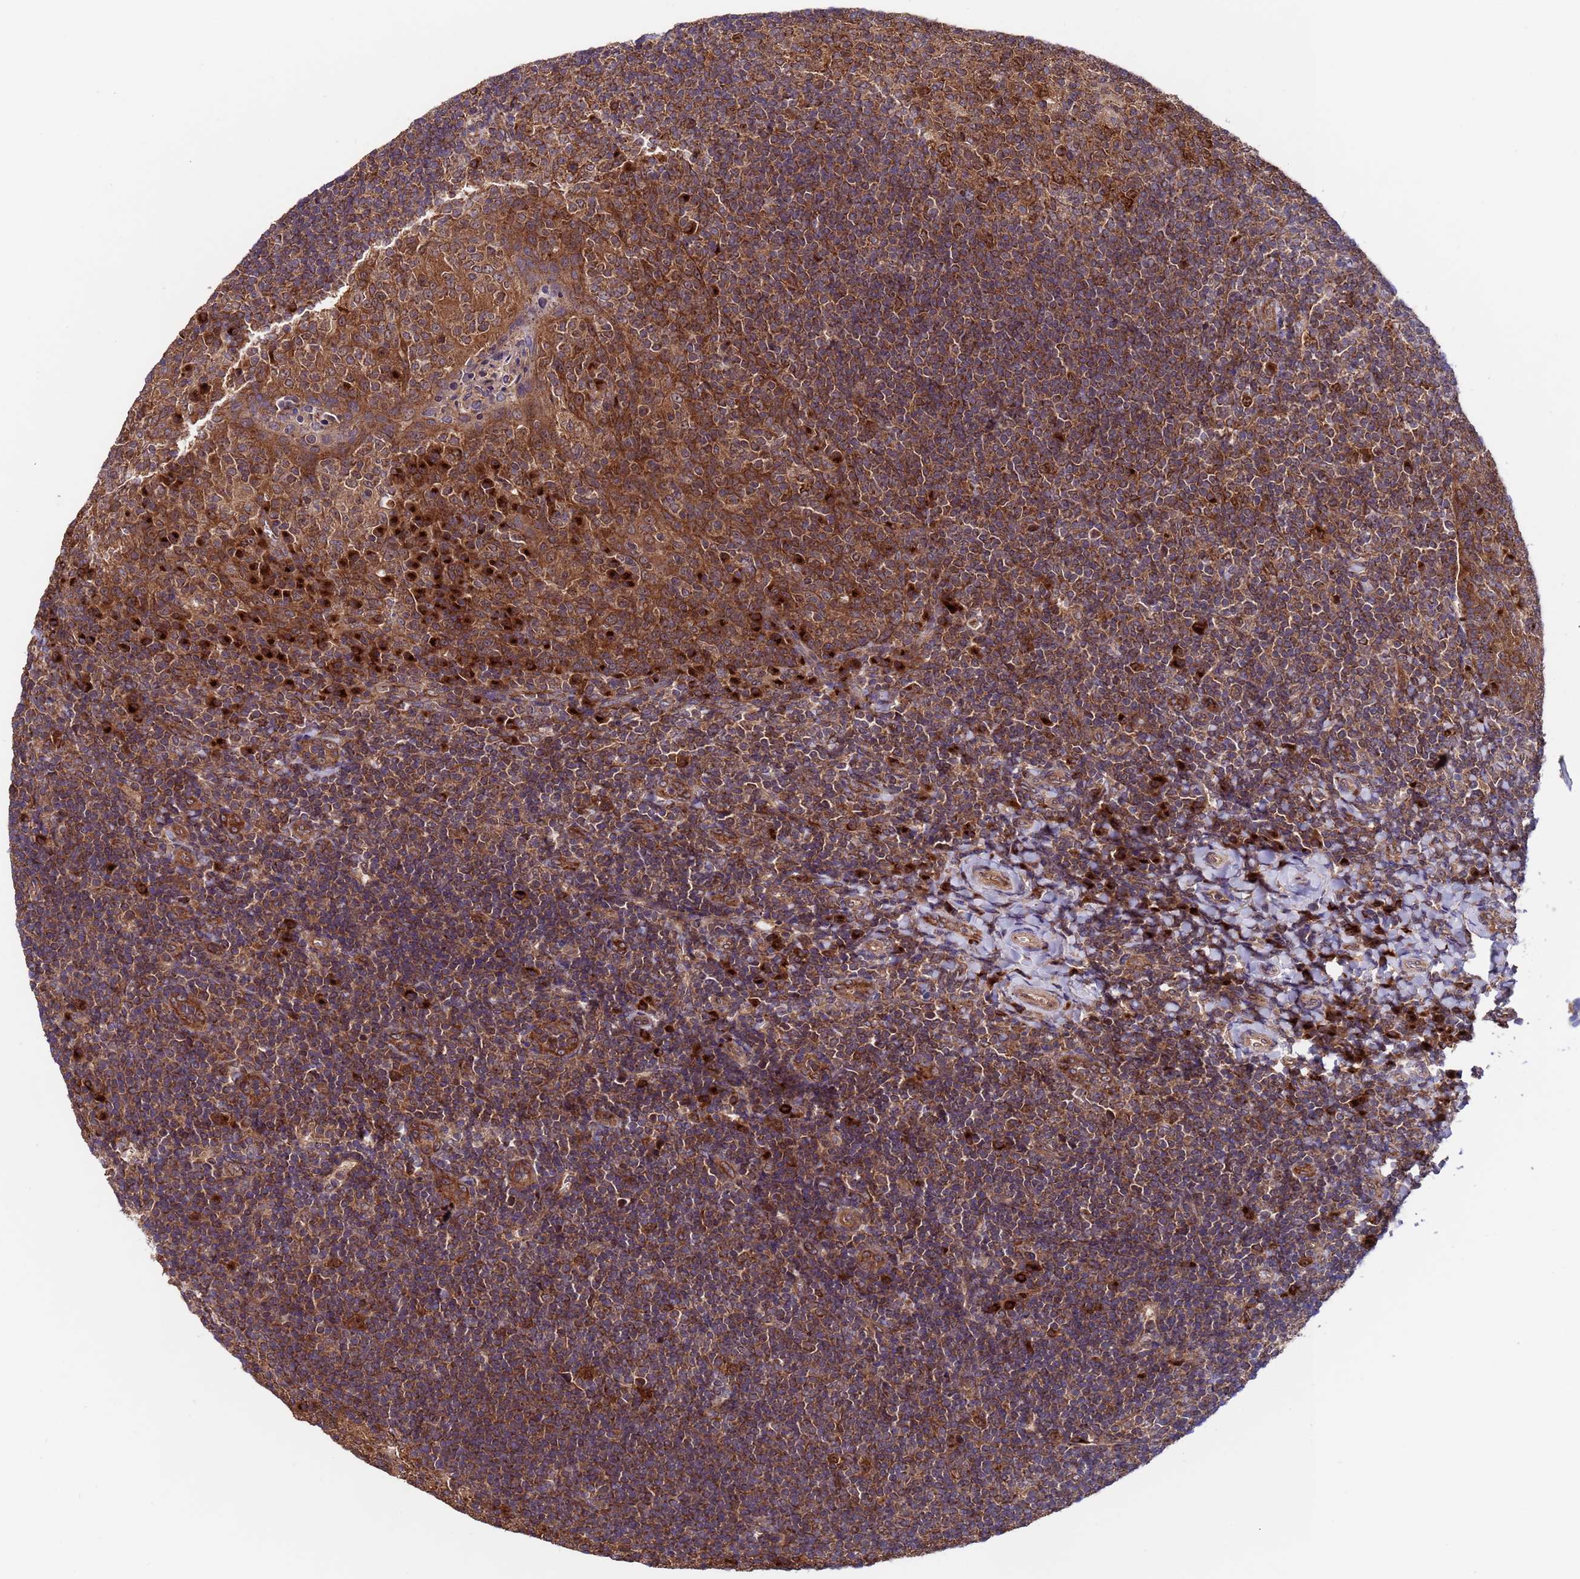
{"staining": {"intensity": "moderate", "quantity": ">75%", "location": "cytoplasmic/membranous"}, "tissue": "tonsil", "cell_type": "Germinal center cells", "image_type": "normal", "snomed": [{"axis": "morphology", "description": "Normal tissue, NOS"}, {"axis": "topography", "description": "Tonsil"}], "caption": "Tonsil stained with DAB immunohistochemistry (IHC) exhibits medium levels of moderate cytoplasmic/membranous staining in about >75% of germinal center cells. (Brightfield microscopy of DAB IHC at high magnification).", "gene": "TSR3", "patient": {"sex": "female", "age": 10}}